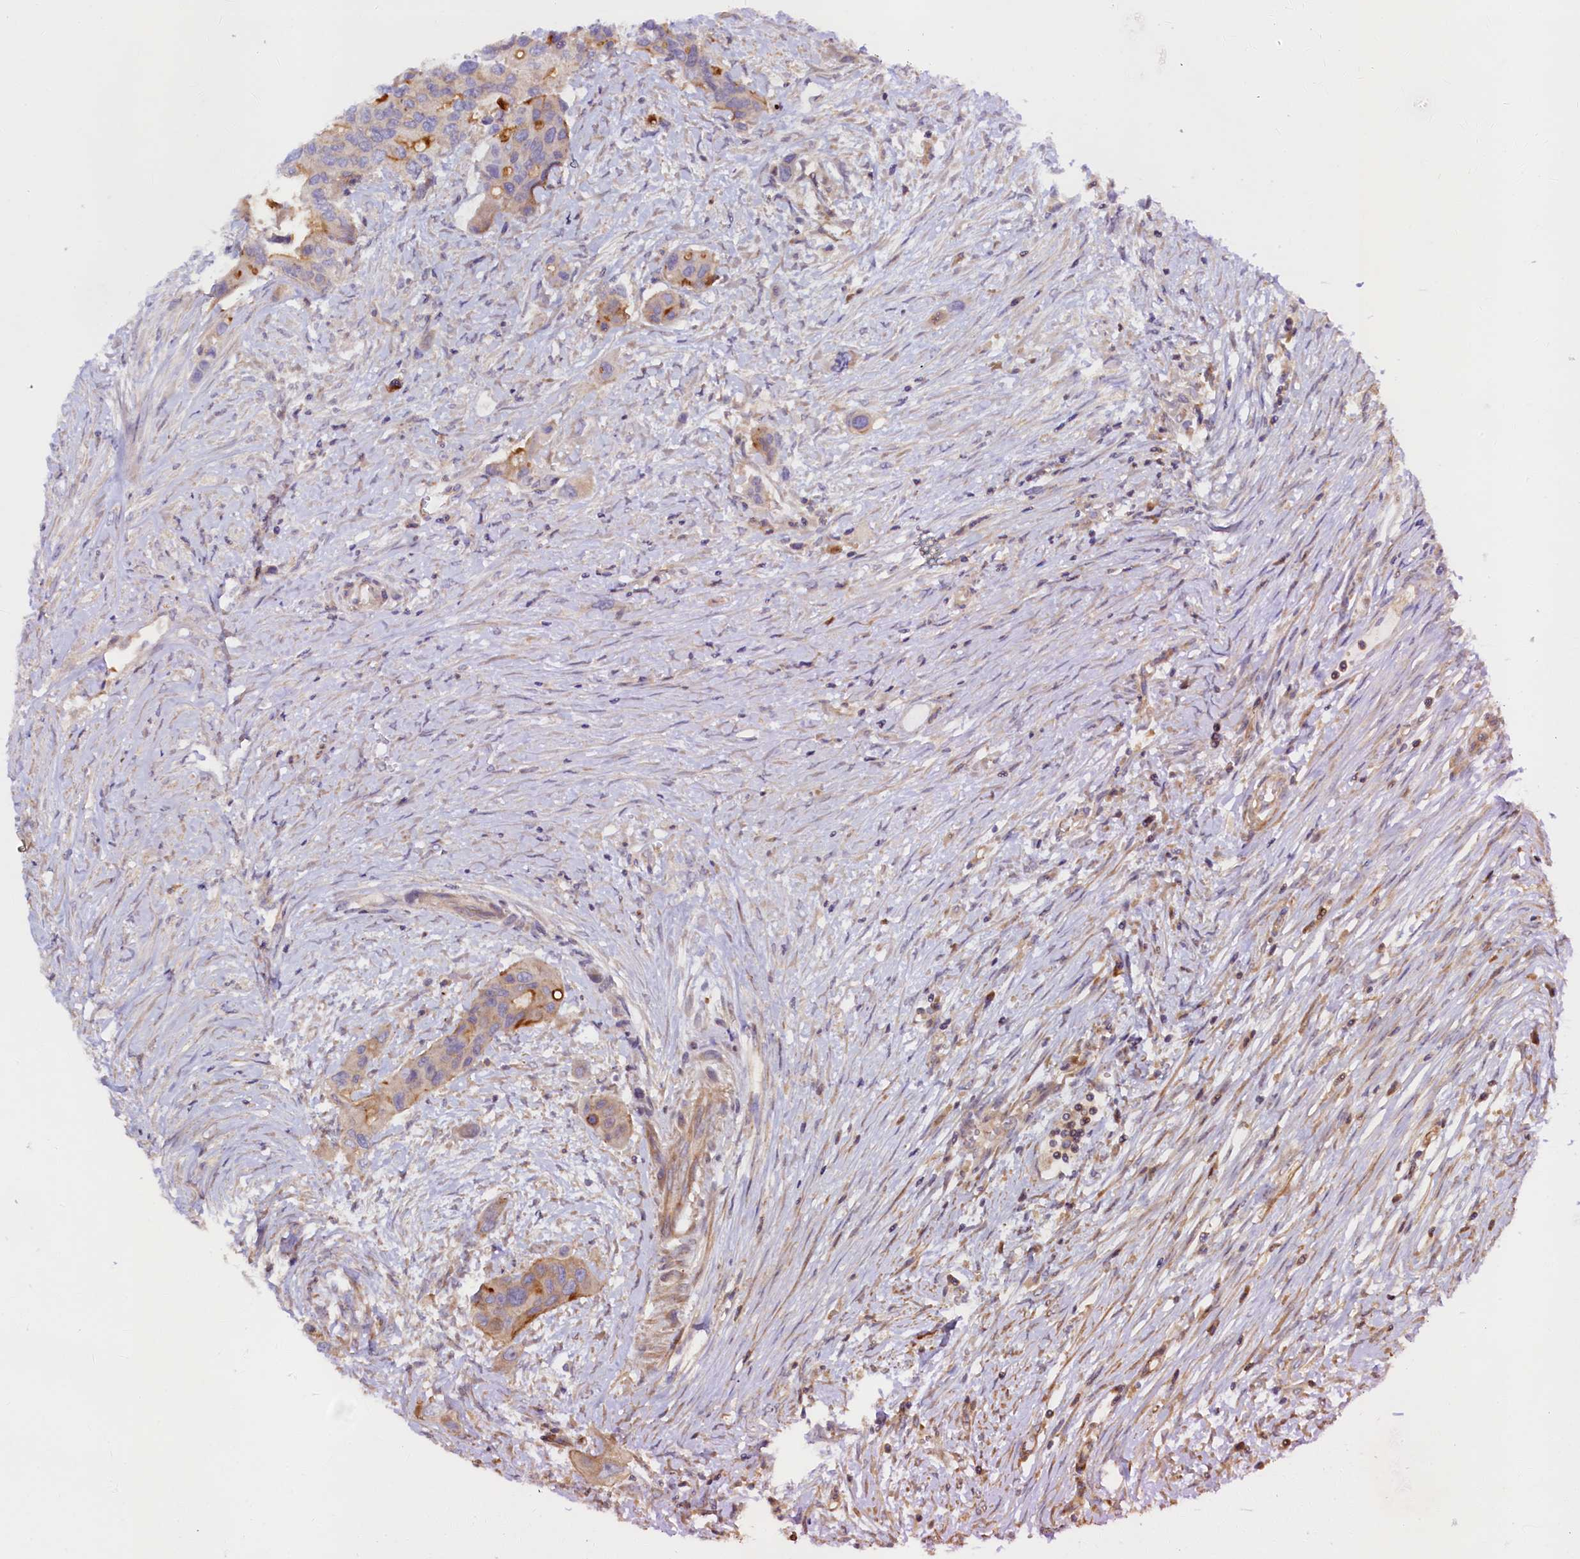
{"staining": {"intensity": "weak", "quantity": "<25%", "location": "cytoplasmic/membranous"}, "tissue": "colorectal cancer", "cell_type": "Tumor cells", "image_type": "cancer", "snomed": [{"axis": "morphology", "description": "Adenocarcinoma, NOS"}, {"axis": "topography", "description": "Colon"}], "caption": "Immunohistochemistry (IHC) micrograph of neoplastic tissue: human colorectal cancer (adenocarcinoma) stained with DAB shows no significant protein positivity in tumor cells. The staining was performed using DAB to visualize the protein expression in brown, while the nuclei were stained in blue with hematoxylin (Magnification: 20x).", "gene": "KLHDC4", "patient": {"sex": "male", "age": 77}}